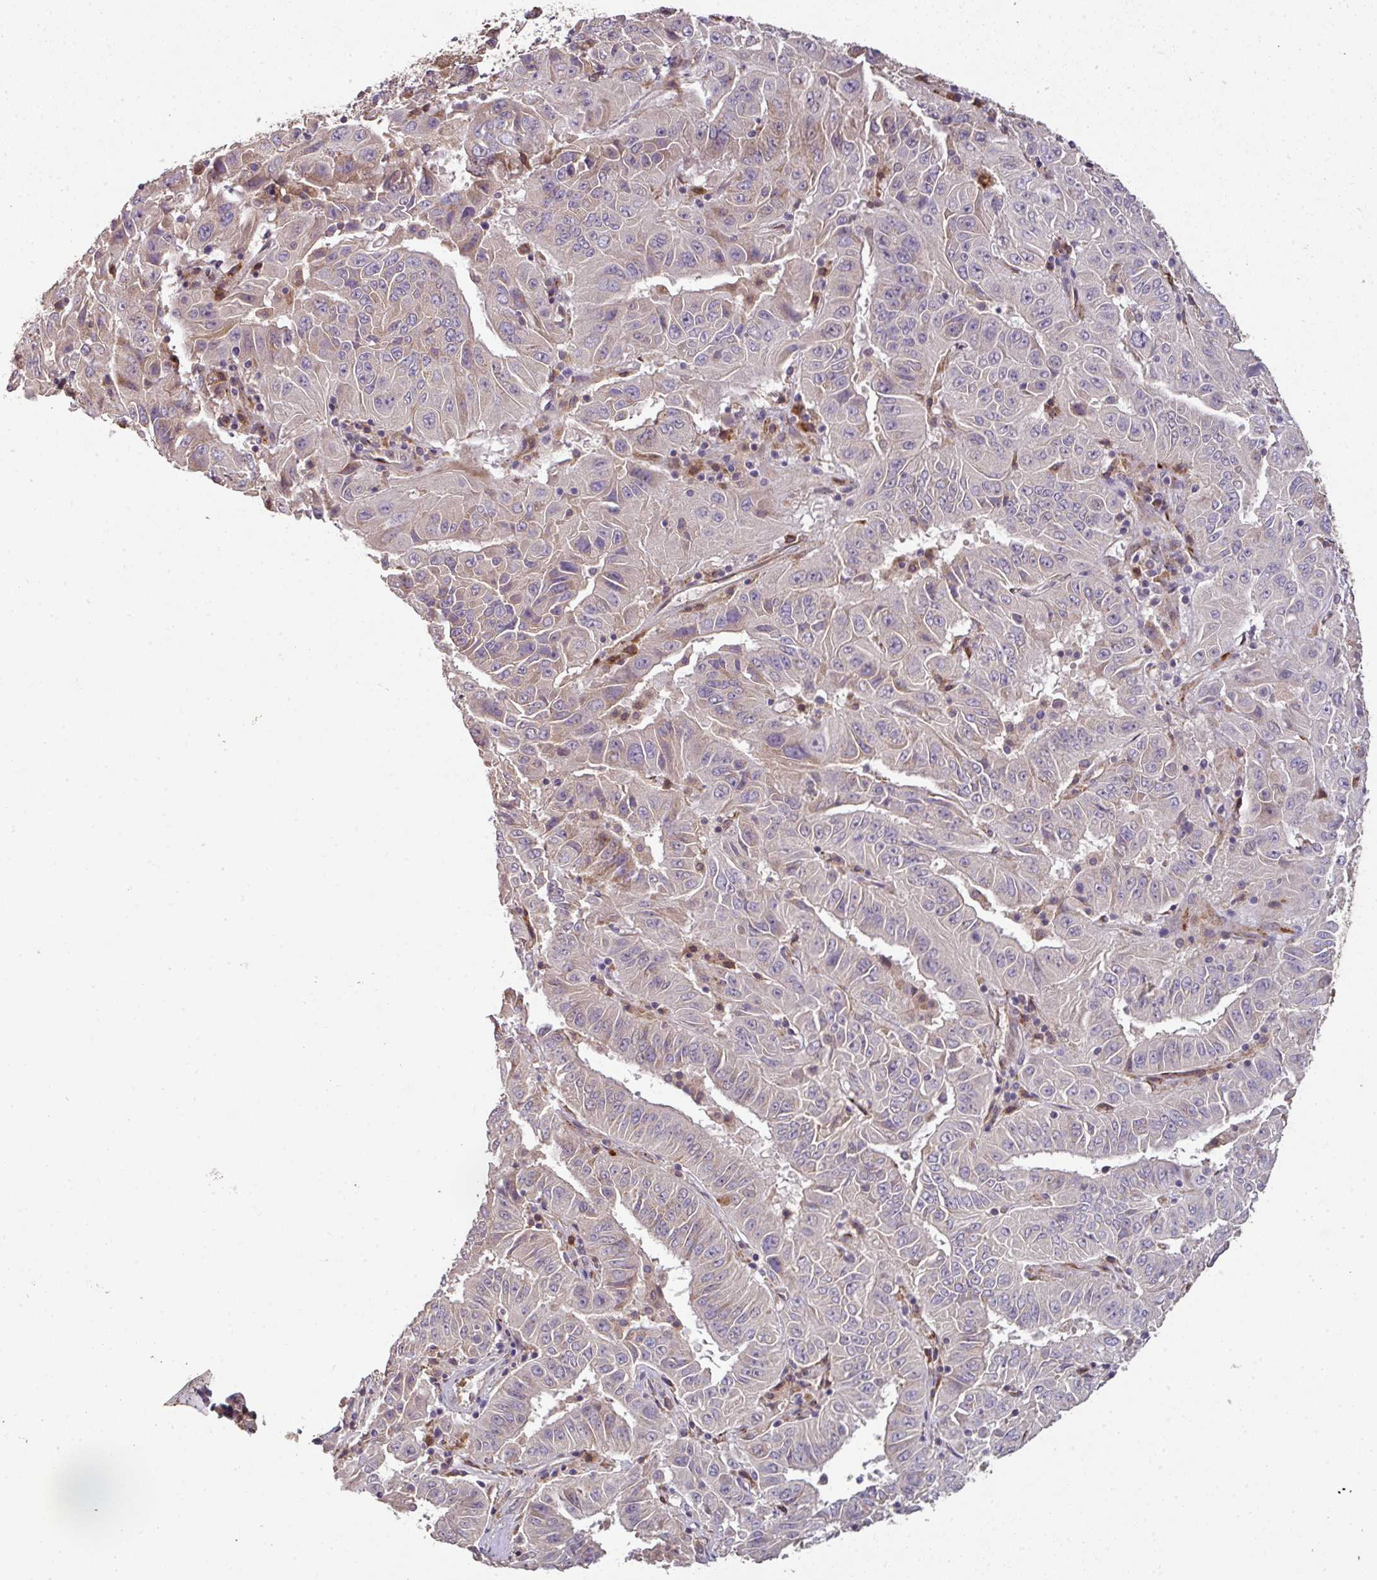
{"staining": {"intensity": "negative", "quantity": "none", "location": "none"}, "tissue": "pancreatic cancer", "cell_type": "Tumor cells", "image_type": "cancer", "snomed": [{"axis": "morphology", "description": "Adenocarcinoma, NOS"}, {"axis": "topography", "description": "Pancreas"}], "caption": "Pancreatic adenocarcinoma stained for a protein using immunohistochemistry displays no expression tumor cells.", "gene": "SPCS3", "patient": {"sex": "male", "age": 63}}